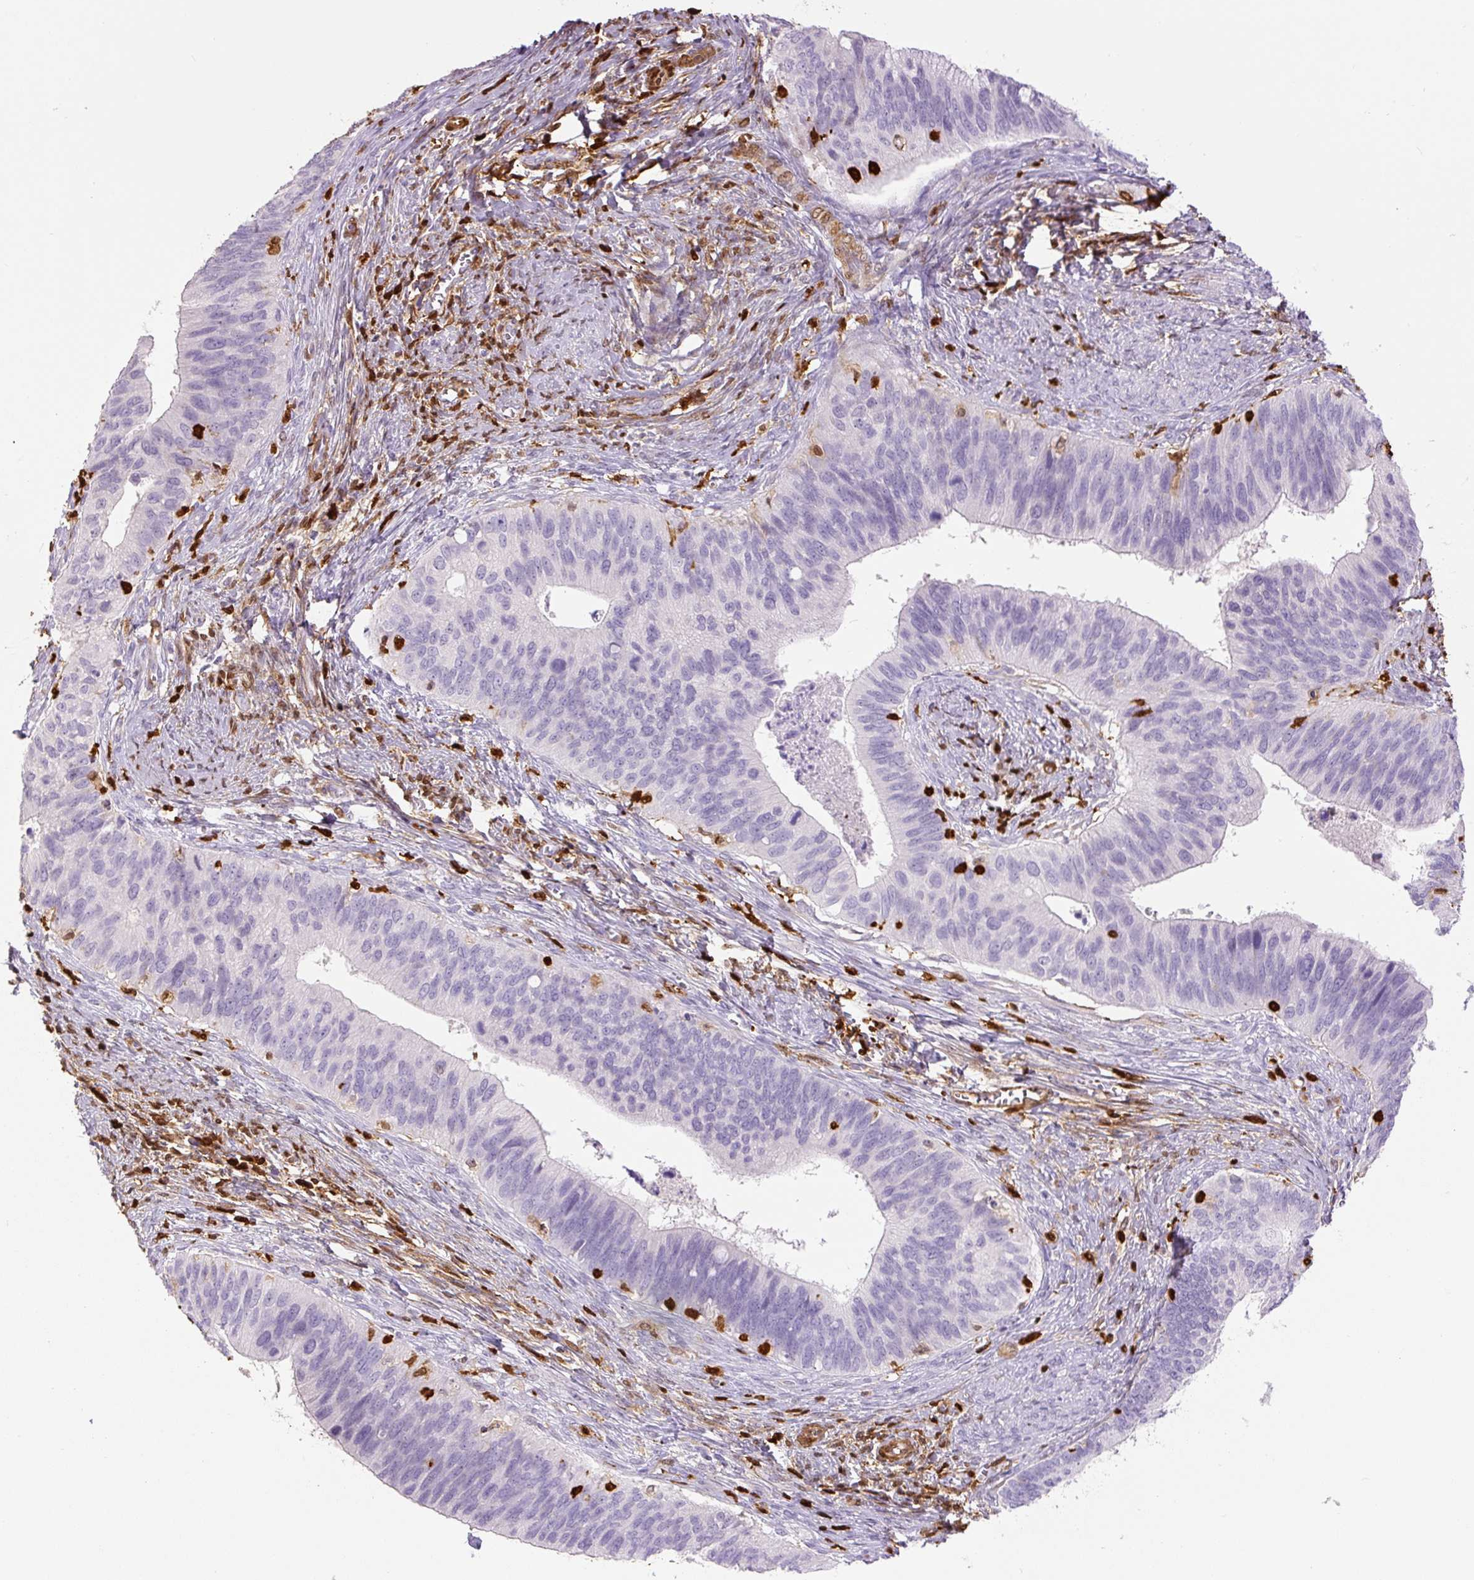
{"staining": {"intensity": "negative", "quantity": "none", "location": "none"}, "tissue": "cervical cancer", "cell_type": "Tumor cells", "image_type": "cancer", "snomed": [{"axis": "morphology", "description": "Adenocarcinoma, NOS"}, {"axis": "topography", "description": "Cervix"}], "caption": "Cervical cancer (adenocarcinoma) stained for a protein using IHC displays no positivity tumor cells.", "gene": "S100A4", "patient": {"sex": "female", "age": 42}}